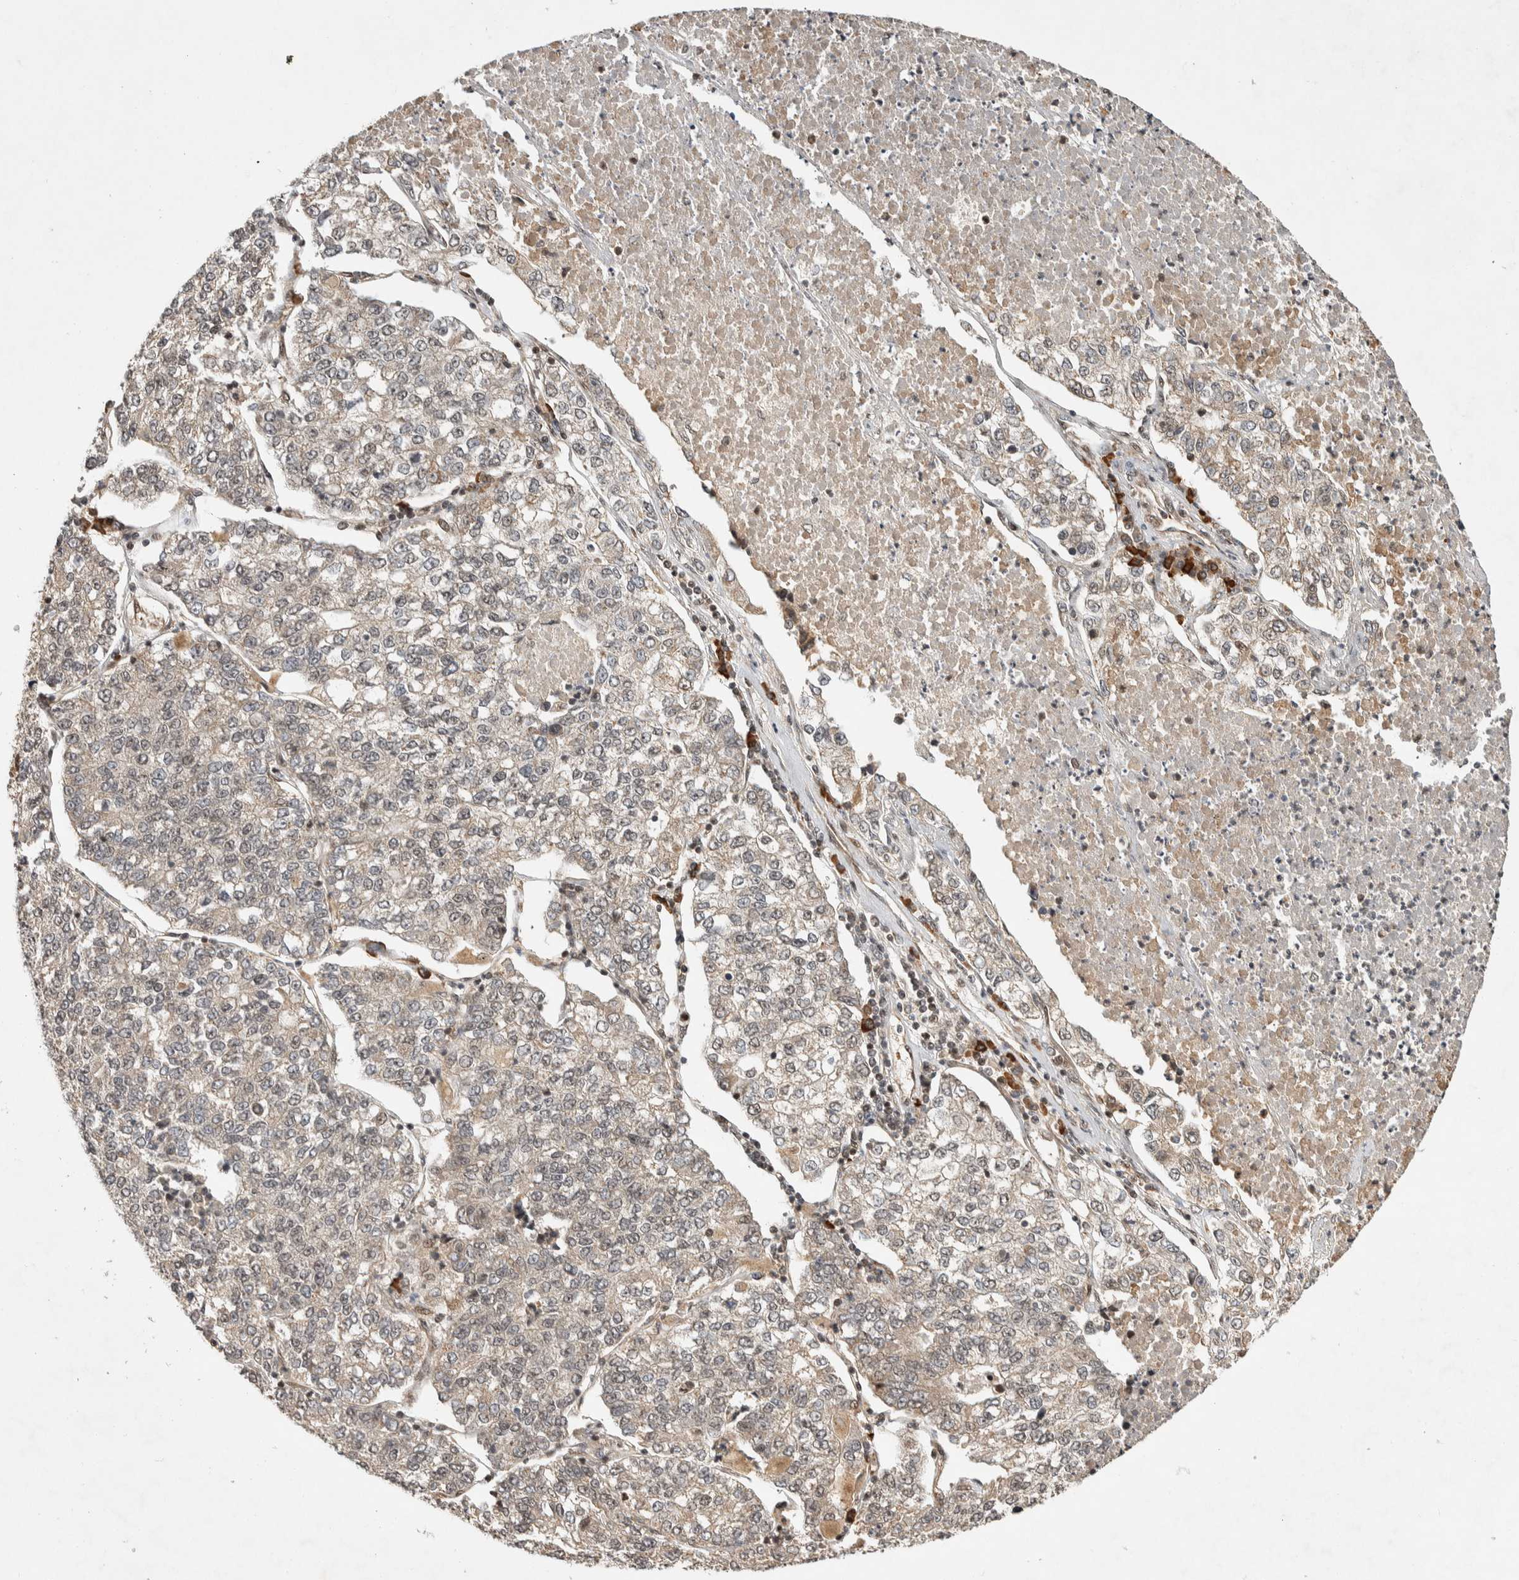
{"staining": {"intensity": "negative", "quantity": "none", "location": "none"}, "tissue": "lung cancer", "cell_type": "Tumor cells", "image_type": "cancer", "snomed": [{"axis": "morphology", "description": "Adenocarcinoma, NOS"}, {"axis": "topography", "description": "Lung"}], "caption": "A high-resolution micrograph shows immunohistochemistry (IHC) staining of lung adenocarcinoma, which shows no significant positivity in tumor cells.", "gene": "TOR1B", "patient": {"sex": "male", "age": 49}}